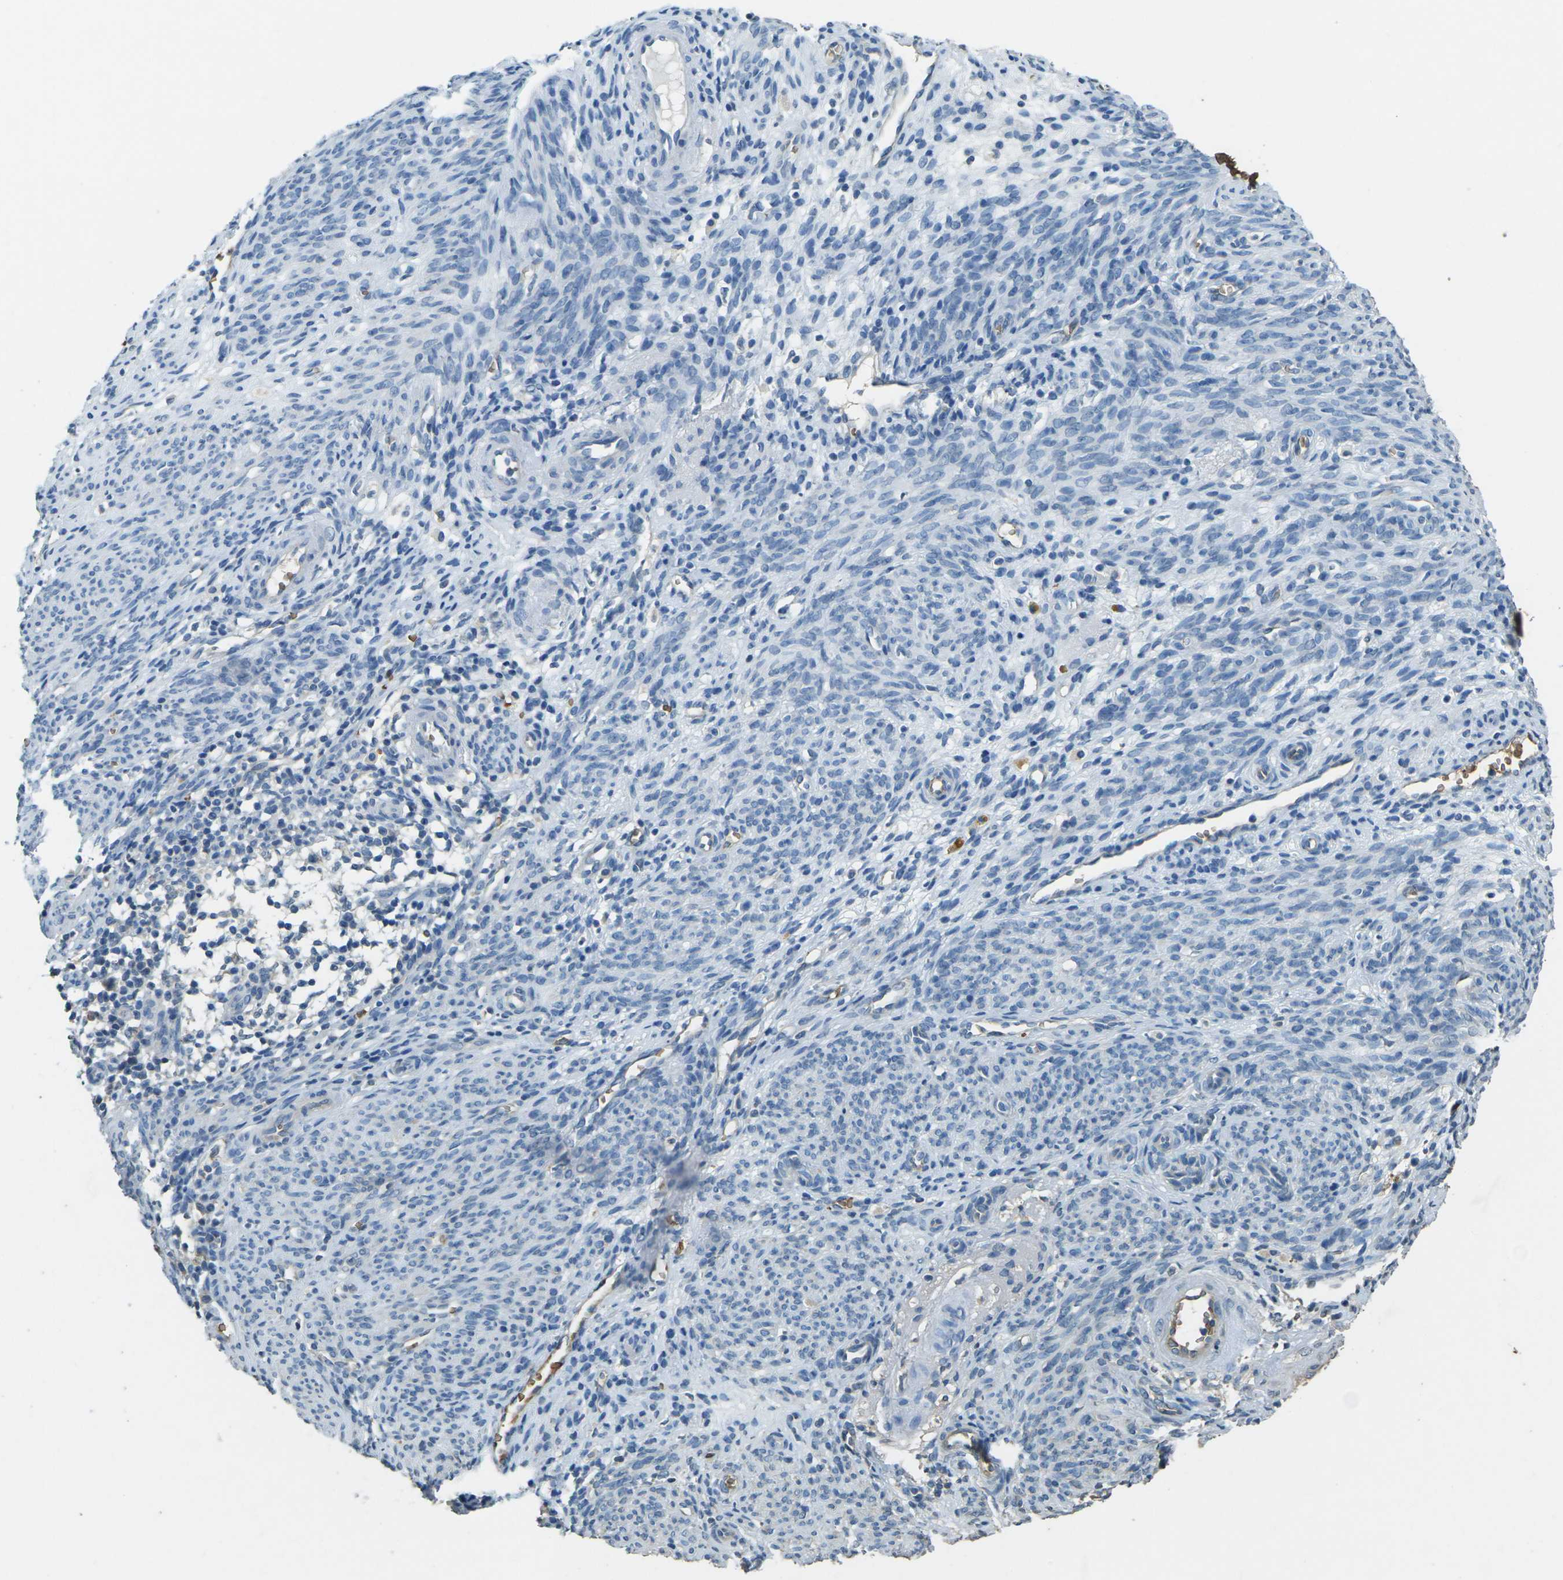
{"staining": {"intensity": "negative", "quantity": "none", "location": "none"}, "tissue": "endometrium", "cell_type": "Cells in endometrial stroma", "image_type": "normal", "snomed": [{"axis": "morphology", "description": "Normal tissue, NOS"}, {"axis": "morphology", "description": "Adenocarcinoma, NOS"}, {"axis": "topography", "description": "Endometrium"}, {"axis": "topography", "description": "Ovary"}], "caption": "A high-resolution photomicrograph shows immunohistochemistry staining of benign endometrium, which shows no significant staining in cells in endometrial stroma. Nuclei are stained in blue.", "gene": "HBB", "patient": {"sex": "female", "age": 68}}